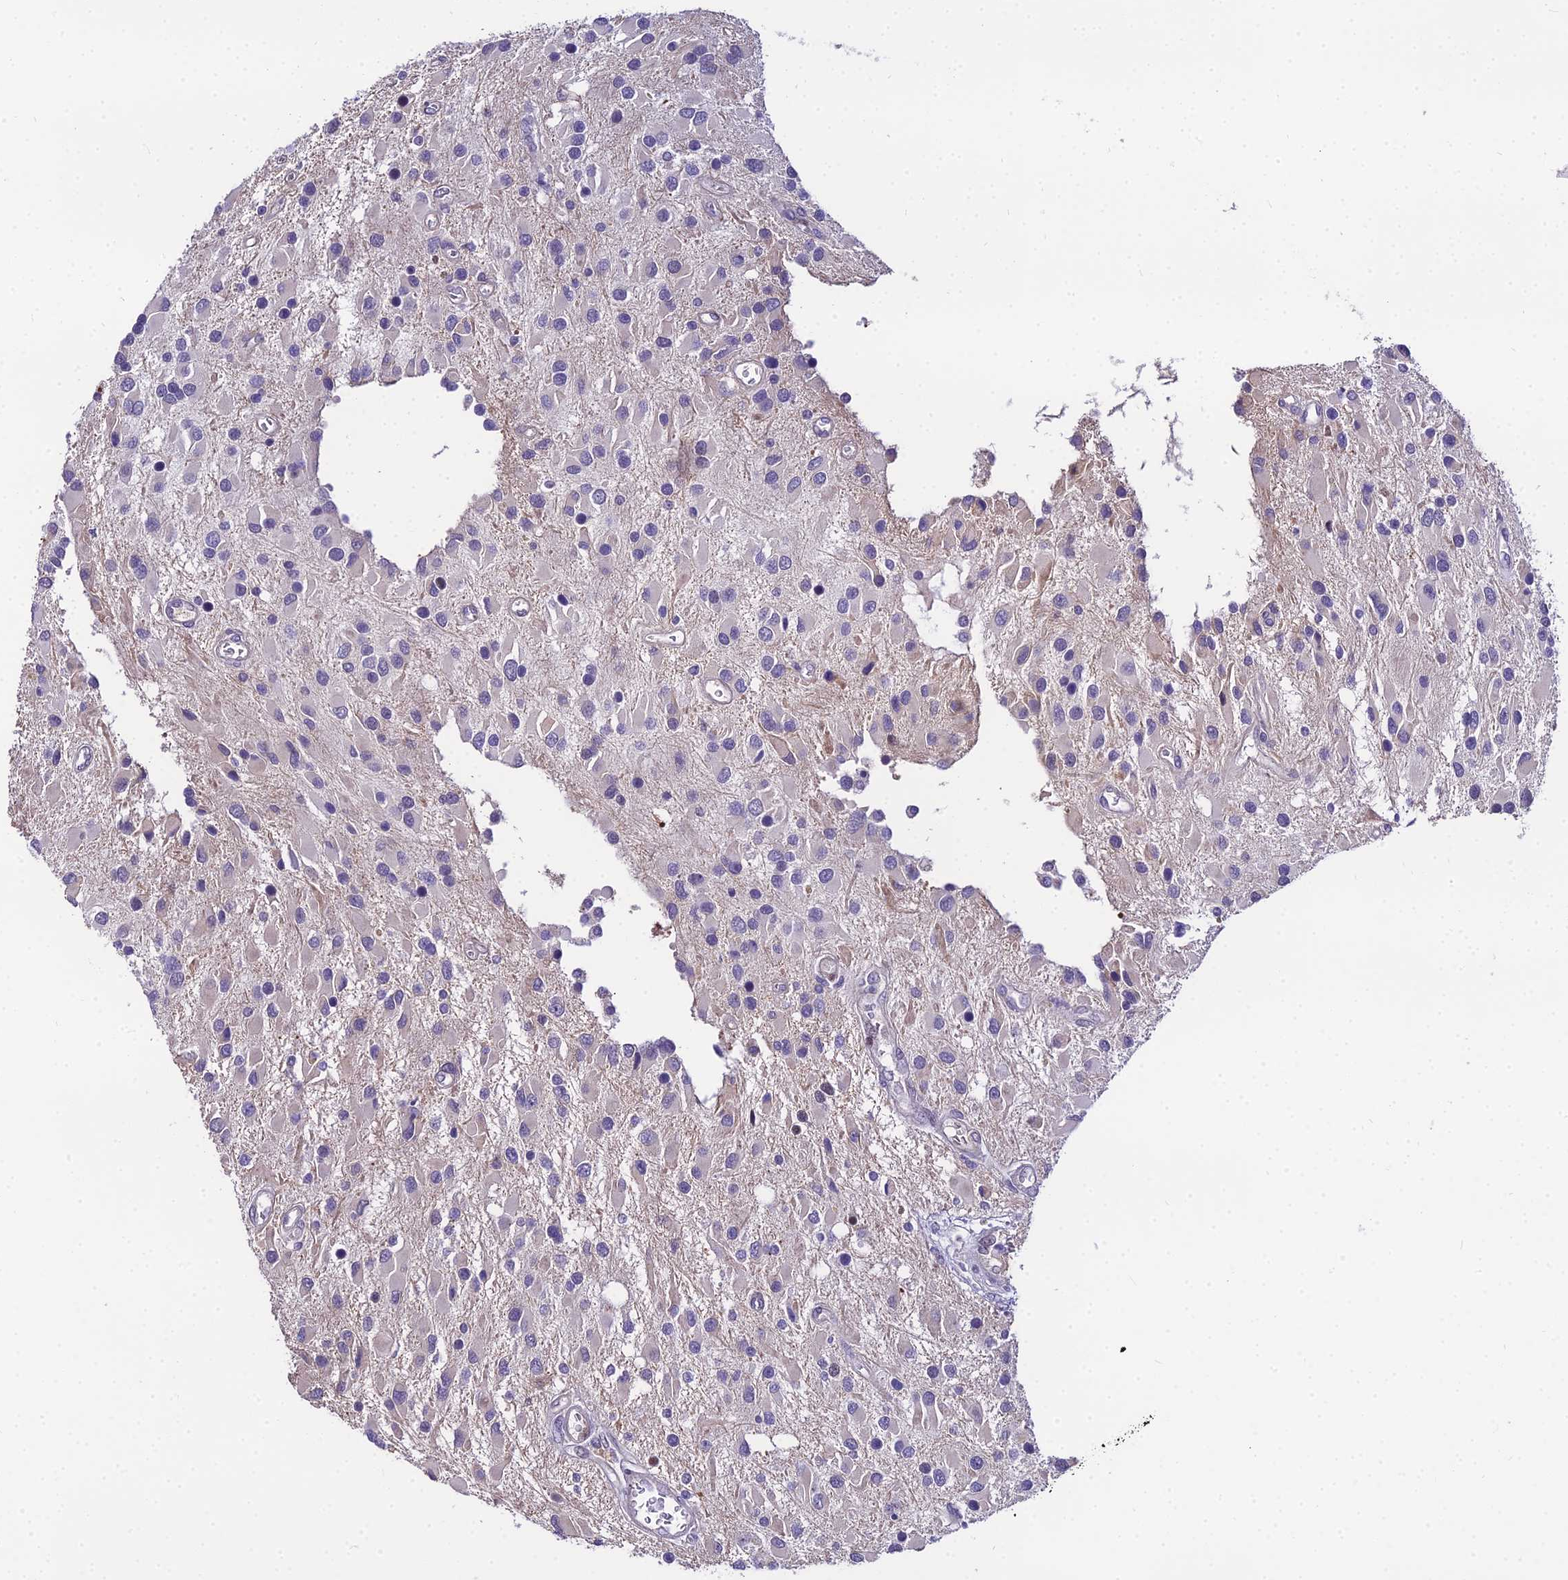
{"staining": {"intensity": "negative", "quantity": "none", "location": "none"}, "tissue": "glioma", "cell_type": "Tumor cells", "image_type": "cancer", "snomed": [{"axis": "morphology", "description": "Glioma, malignant, High grade"}, {"axis": "topography", "description": "Brain"}], "caption": "This is a photomicrograph of IHC staining of high-grade glioma (malignant), which shows no expression in tumor cells.", "gene": "TRIML2", "patient": {"sex": "male", "age": 53}}